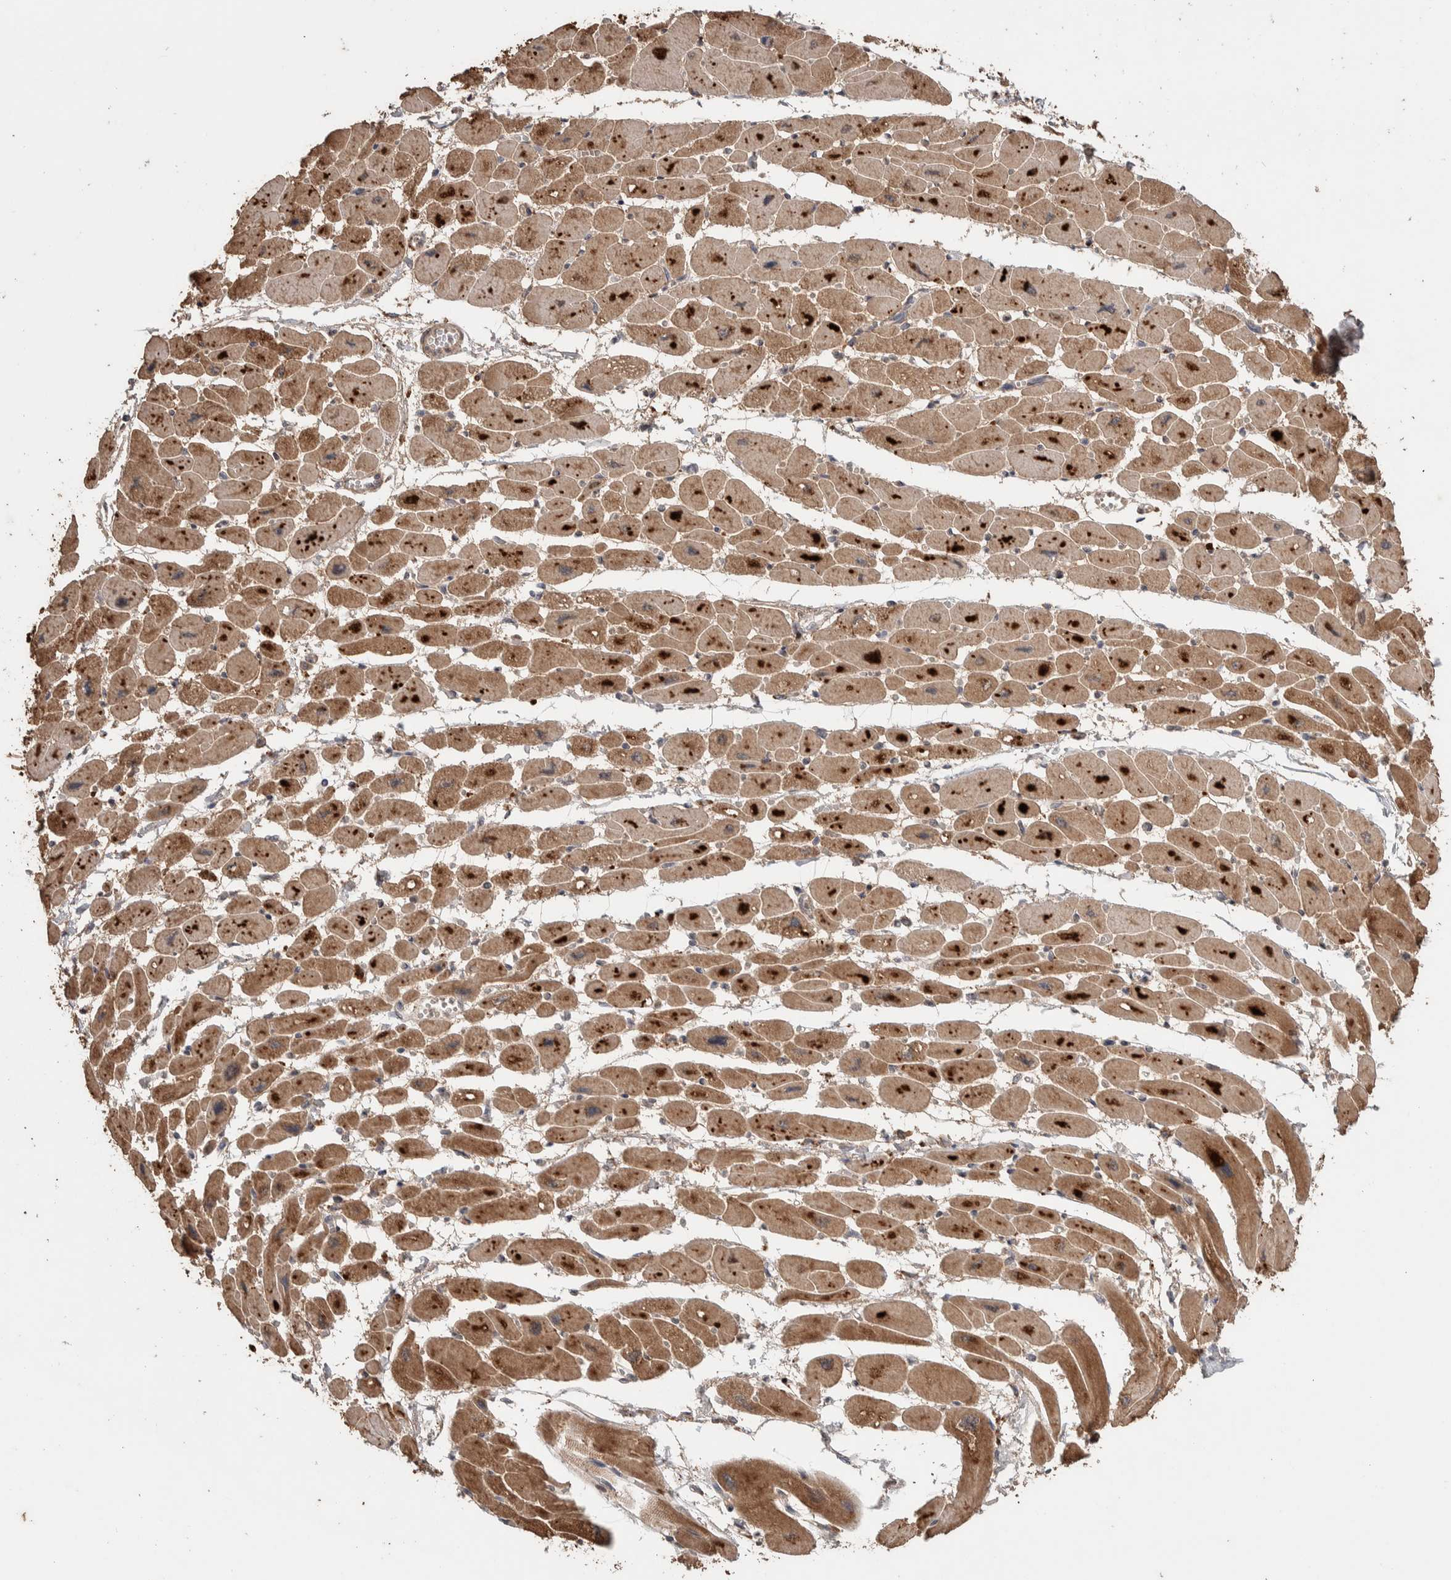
{"staining": {"intensity": "moderate", "quantity": "25%-75%", "location": "cytoplasmic/membranous"}, "tissue": "heart muscle", "cell_type": "Cardiomyocytes", "image_type": "normal", "snomed": [{"axis": "morphology", "description": "Normal tissue, NOS"}, {"axis": "topography", "description": "Heart"}], "caption": "Immunohistochemical staining of unremarkable human heart muscle exhibits moderate cytoplasmic/membranous protein positivity in approximately 25%-75% of cardiomyocytes. (Brightfield microscopy of DAB IHC at high magnification).", "gene": "KCNJ5", "patient": {"sex": "female", "age": 54}}